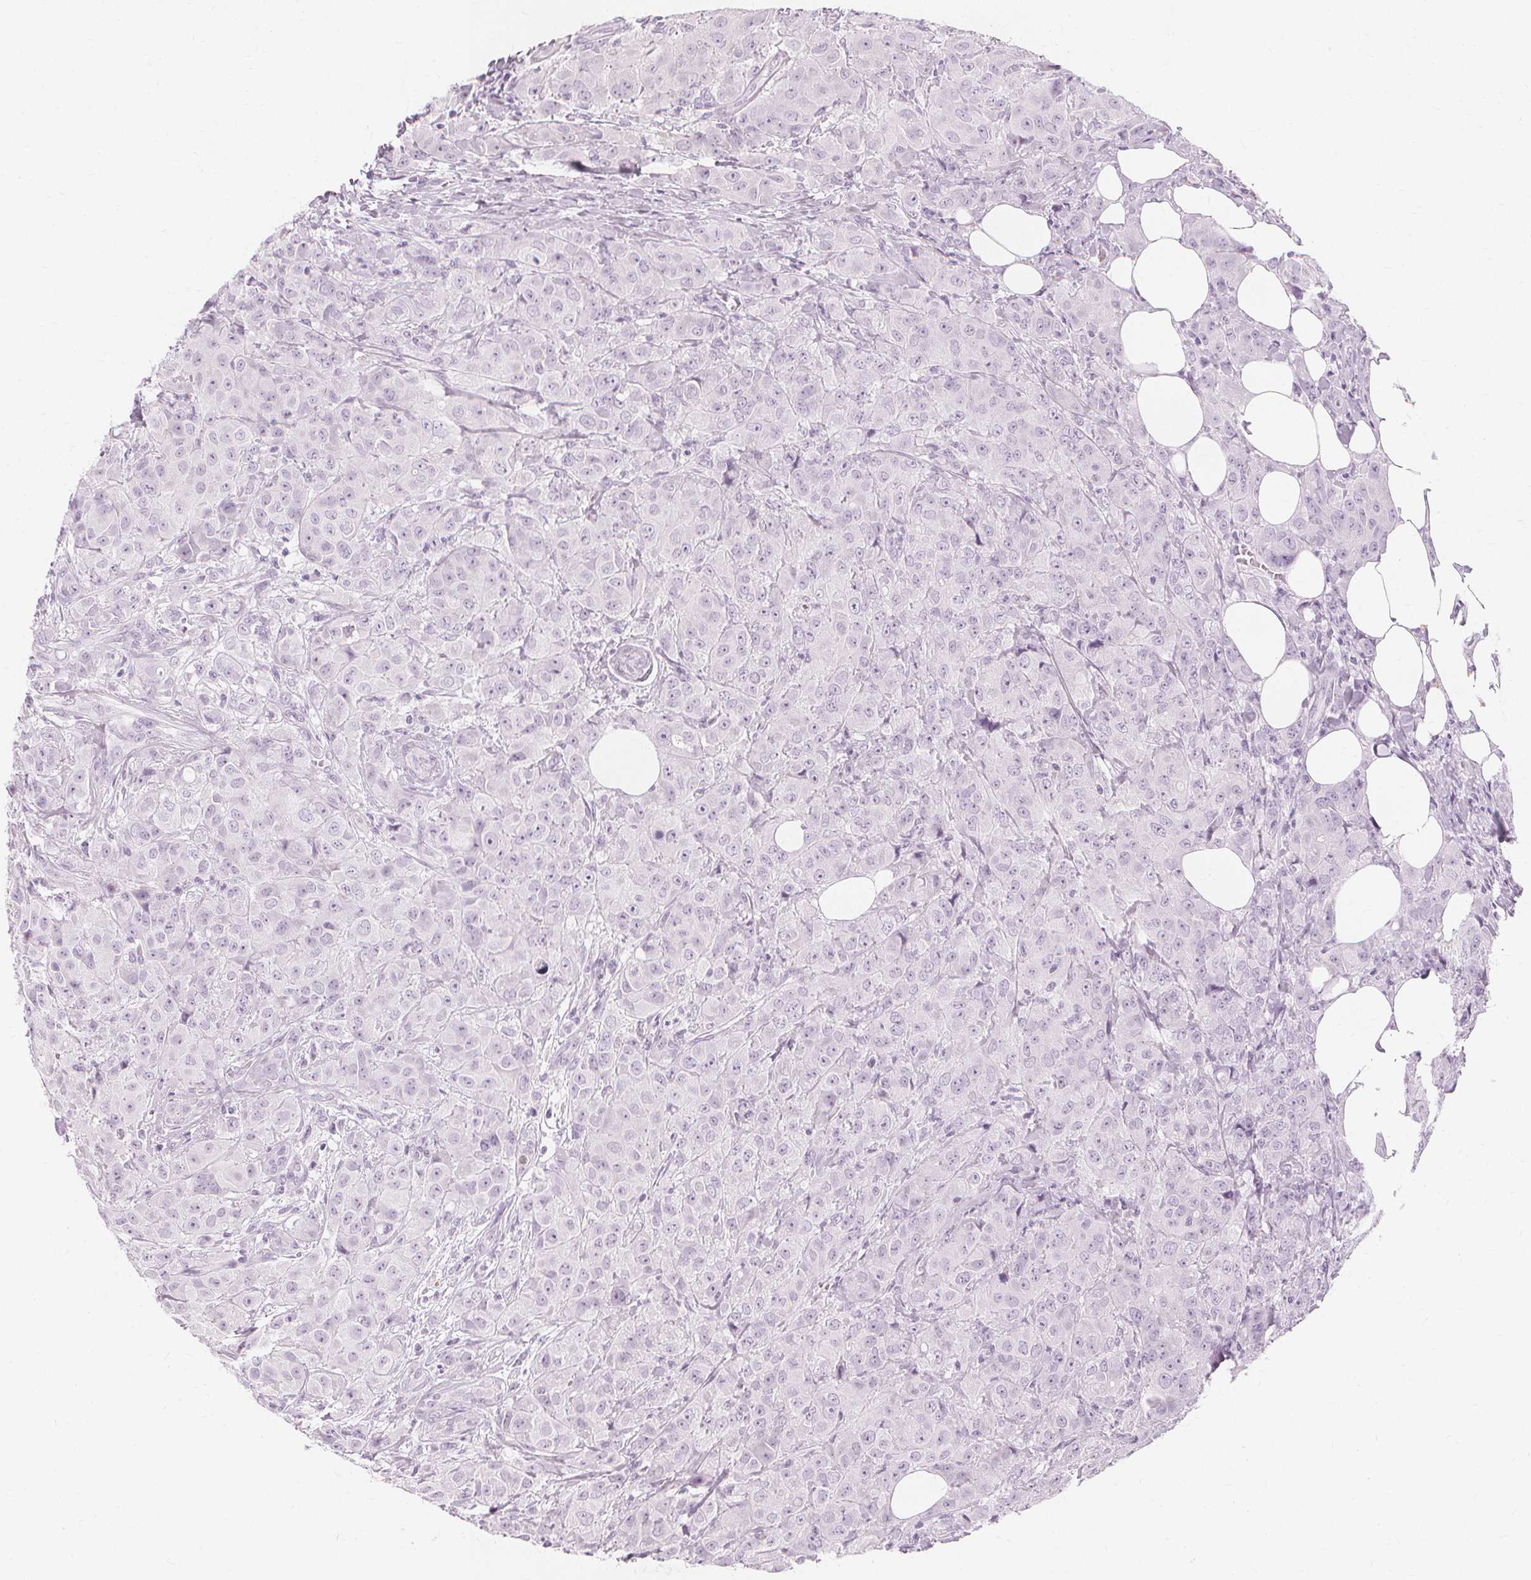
{"staining": {"intensity": "negative", "quantity": "none", "location": "none"}, "tissue": "breast cancer", "cell_type": "Tumor cells", "image_type": "cancer", "snomed": [{"axis": "morphology", "description": "Normal tissue, NOS"}, {"axis": "morphology", "description": "Duct carcinoma"}, {"axis": "topography", "description": "Breast"}], "caption": "Immunohistochemistry (IHC) photomicrograph of neoplastic tissue: intraductal carcinoma (breast) stained with DAB (3,3'-diaminobenzidine) reveals no significant protein expression in tumor cells.", "gene": "TFF1", "patient": {"sex": "female", "age": 43}}